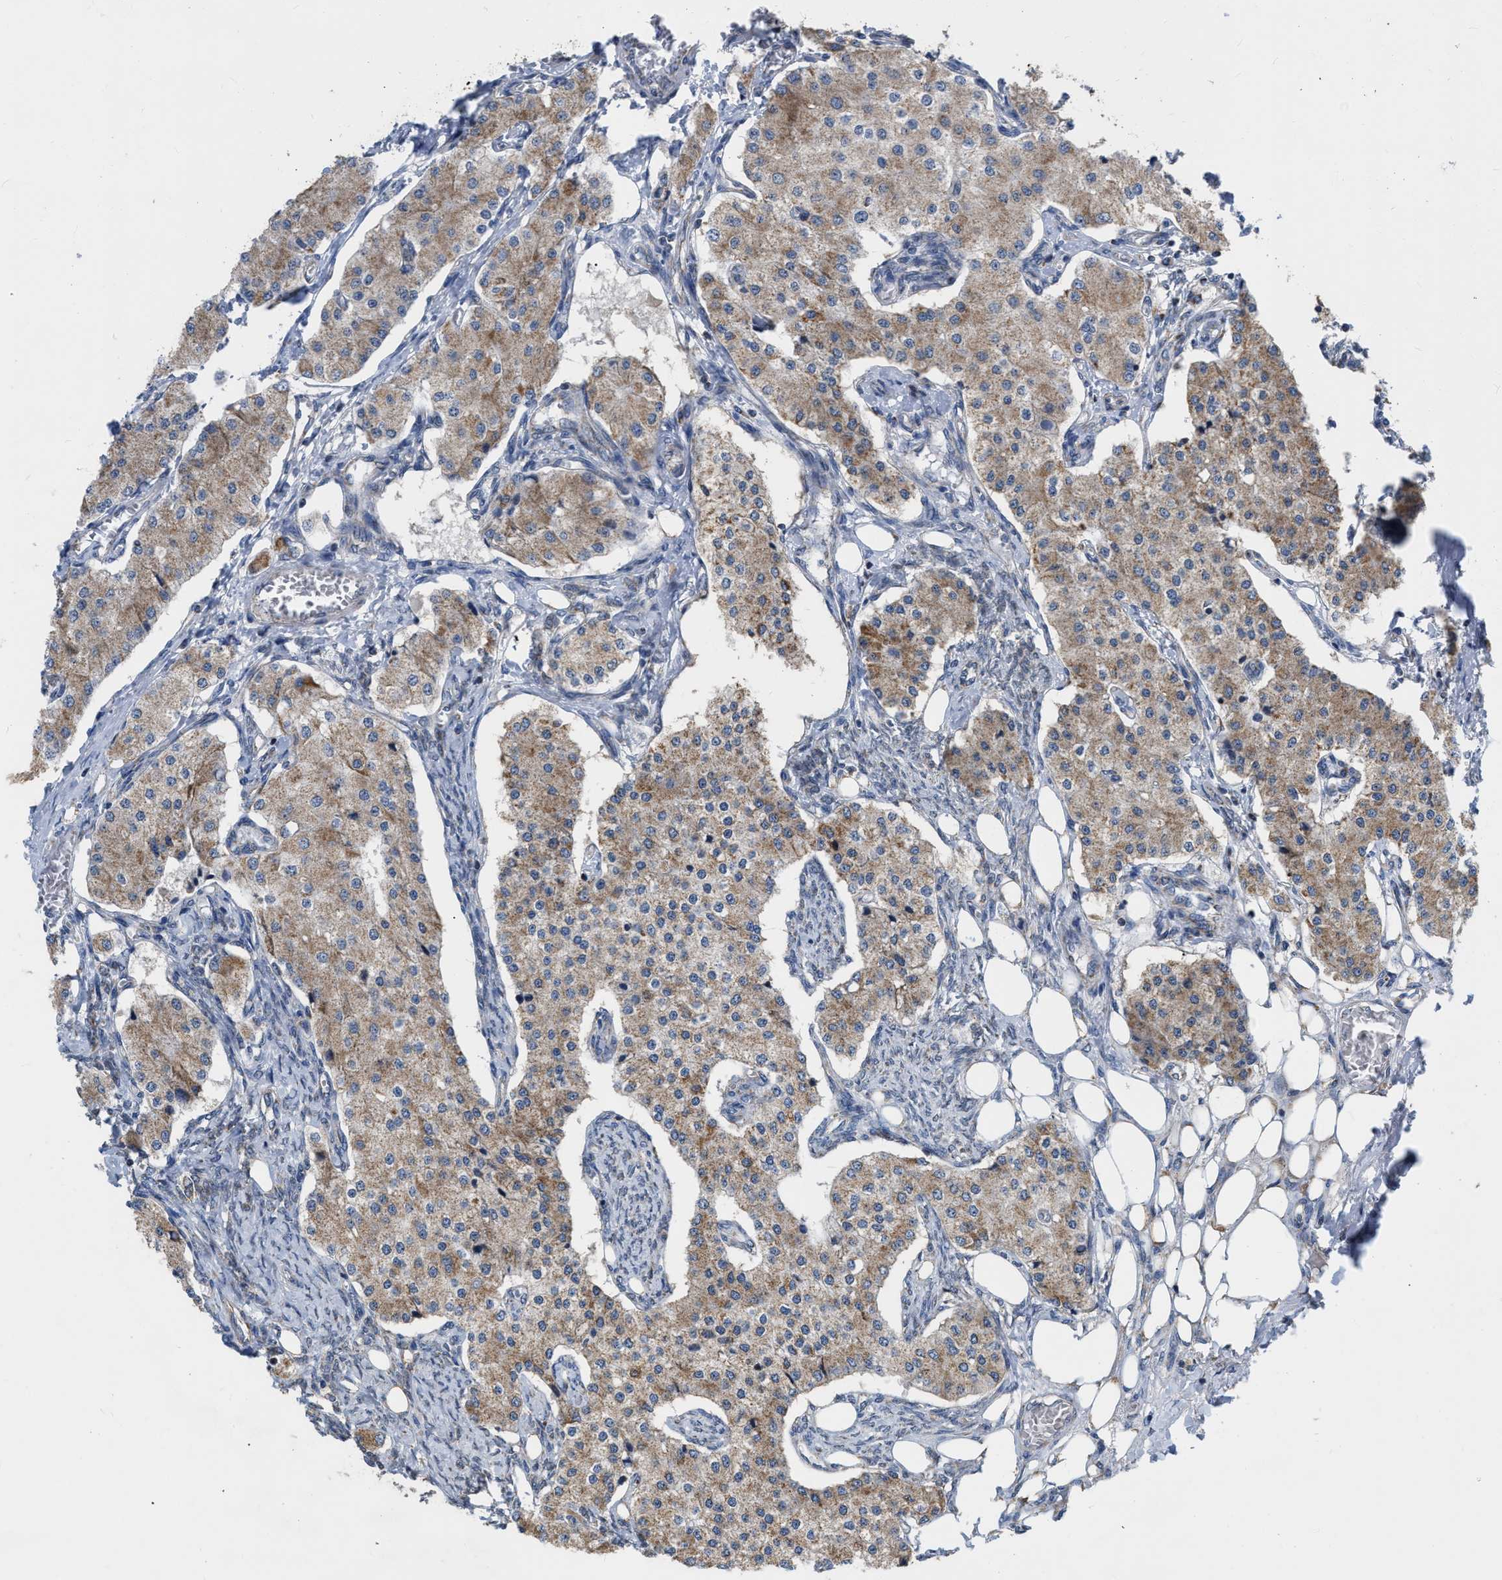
{"staining": {"intensity": "moderate", "quantity": ">75%", "location": "cytoplasmic/membranous"}, "tissue": "carcinoid", "cell_type": "Tumor cells", "image_type": "cancer", "snomed": [{"axis": "morphology", "description": "Carcinoid, malignant, NOS"}, {"axis": "topography", "description": "Colon"}], "caption": "Carcinoid stained with a brown dye reveals moderate cytoplasmic/membranous positive expression in approximately >75% of tumor cells.", "gene": "DDX56", "patient": {"sex": "female", "age": 52}}